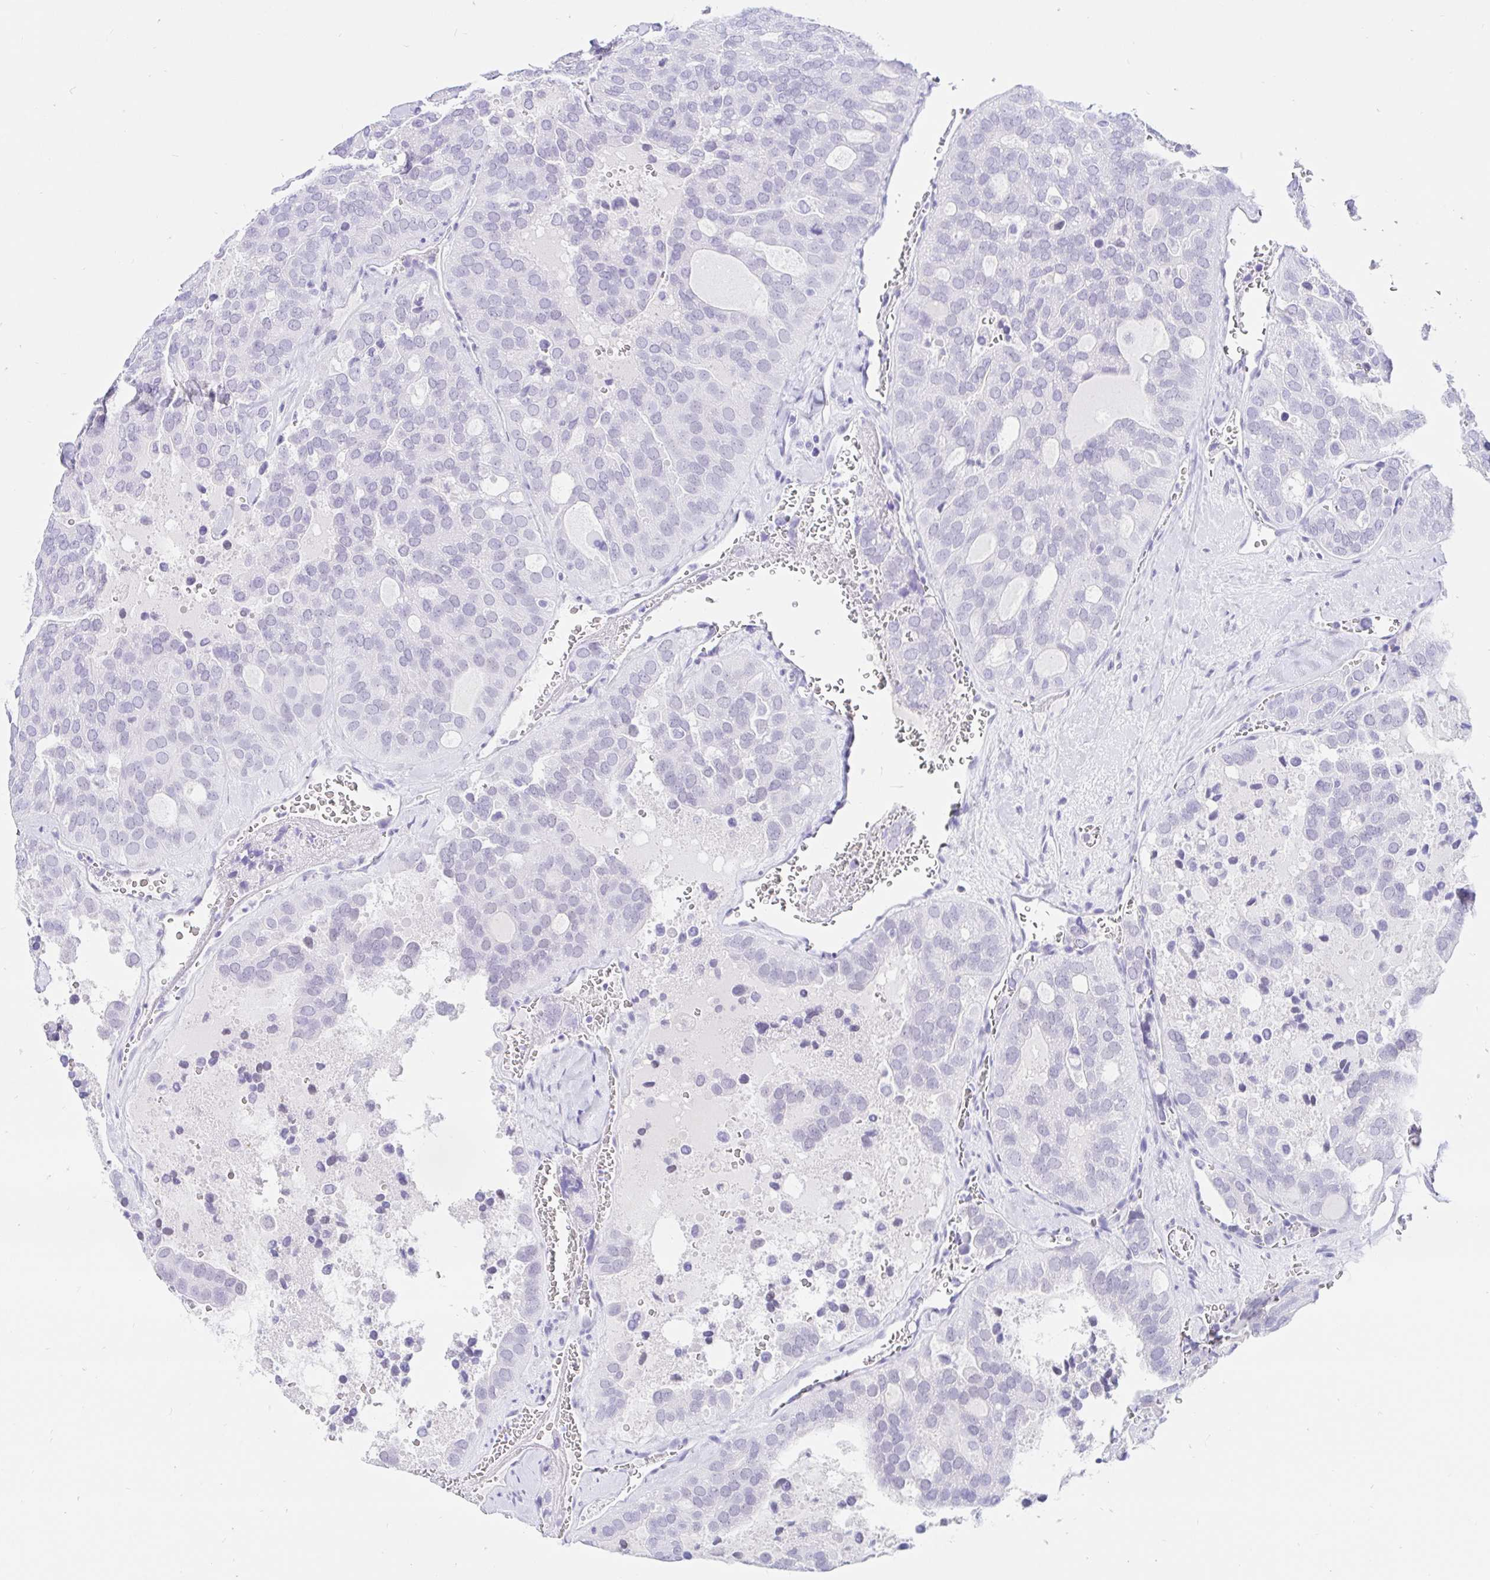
{"staining": {"intensity": "negative", "quantity": "none", "location": "none"}, "tissue": "thyroid cancer", "cell_type": "Tumor cells", "image_type": "cancer", "snomed": [{"axis": "morphology", "description": "Follicular adenoma carcinoma, NOS"}, {"axis": "topography", "description": "Thyroid gland"}], "caption": "Tumor cells are negative for protein expression in human thyroid cancer. Nuclei are stained in blue.", "gene": "OR6T1", "patient": {"sex": "male", "age": 75}}